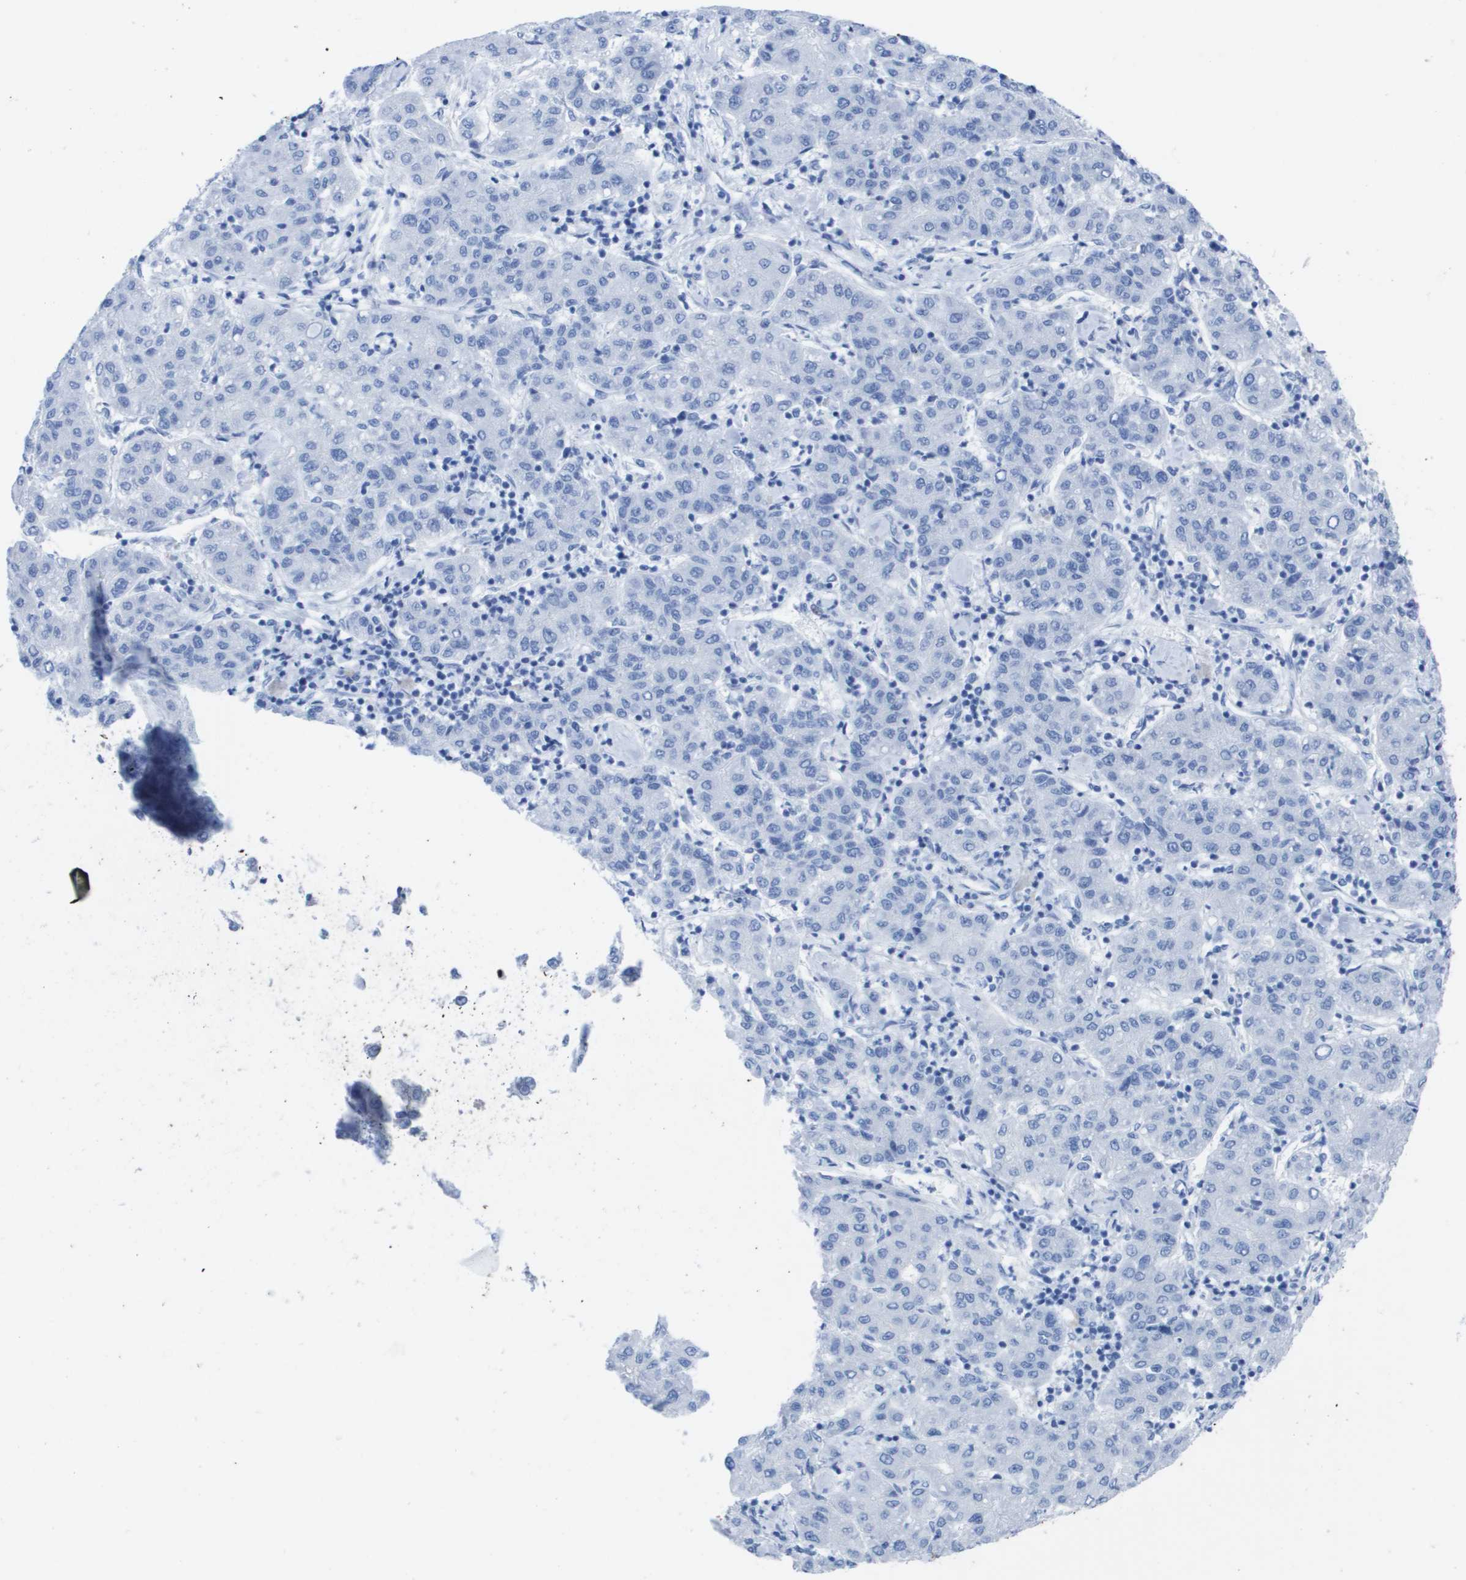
{"staining": {"intensity": "negative", "quantity": "none", "location": "none"}, "tissue": "liver cancer", "cell_type": "Tumor cells", "image_type": "cancer", "snomed": [{"axis": "morphology", "description": "Carcinoma, Hepatocellular, NOS"}, {"axis": "topography", "description": "Liver"}], "caption": "The image reveals no significant positivity in tumor cells of liver hepatocellular carcinoma.", "gene": "KCNA3", "patient": {"sex": "male", "age": 65}}